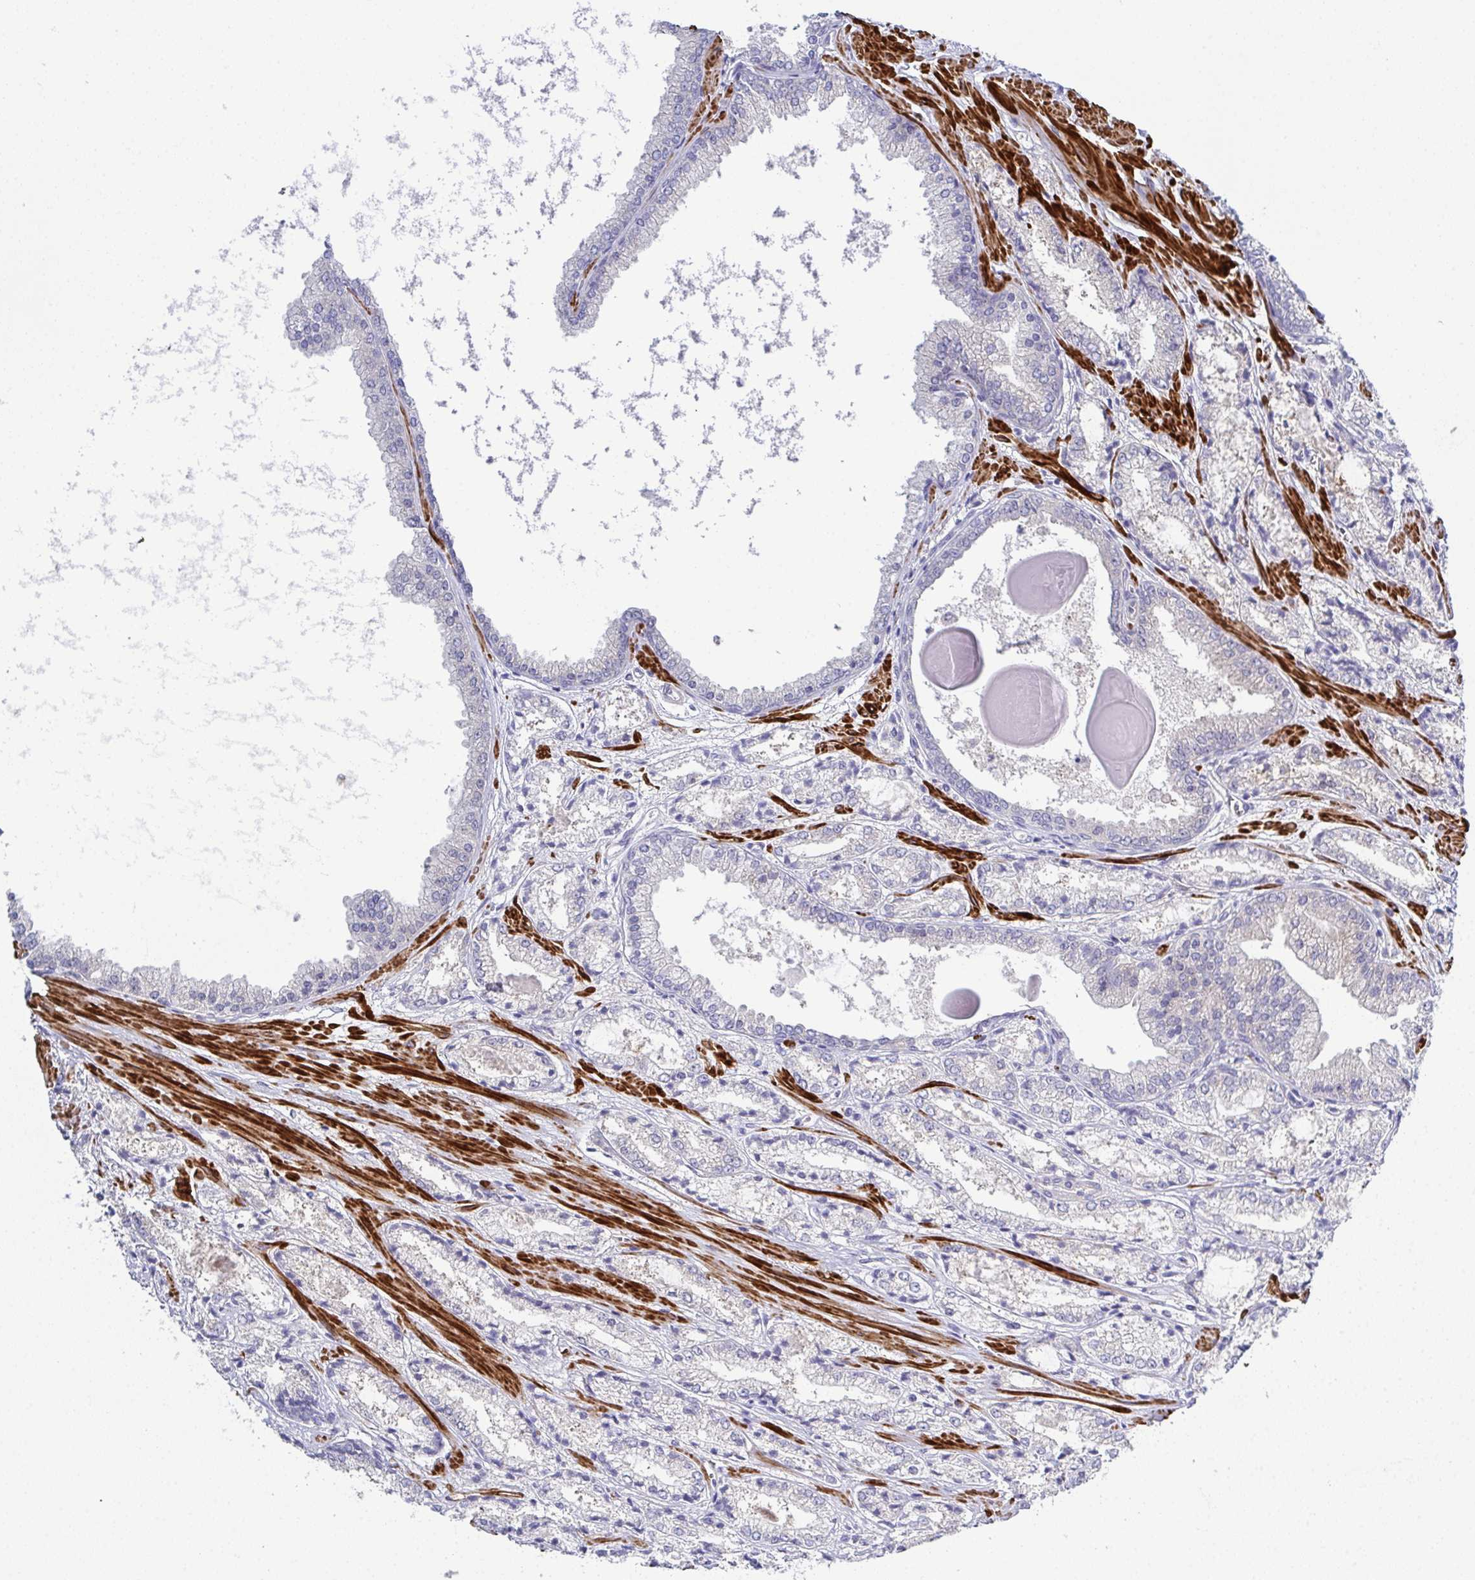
{"staining": {"intensity": "negative", "quantity": "none", "location": "none"}, "tissue": "prostate cancer", "cell_type": "Tumor cells", "image_type": "cancer", "snomed": [{"axis": "morphology", "description": "Adenocarcinoma, High grade"}, {"axis": "topography", "description": "Prostate"}], "caption": "There is no significant staining in tumor cells of prostate adenocarcinoma (high-grade).", "gene": "CFAP97D1", "patient": {"sex": "male", "age": 64}}